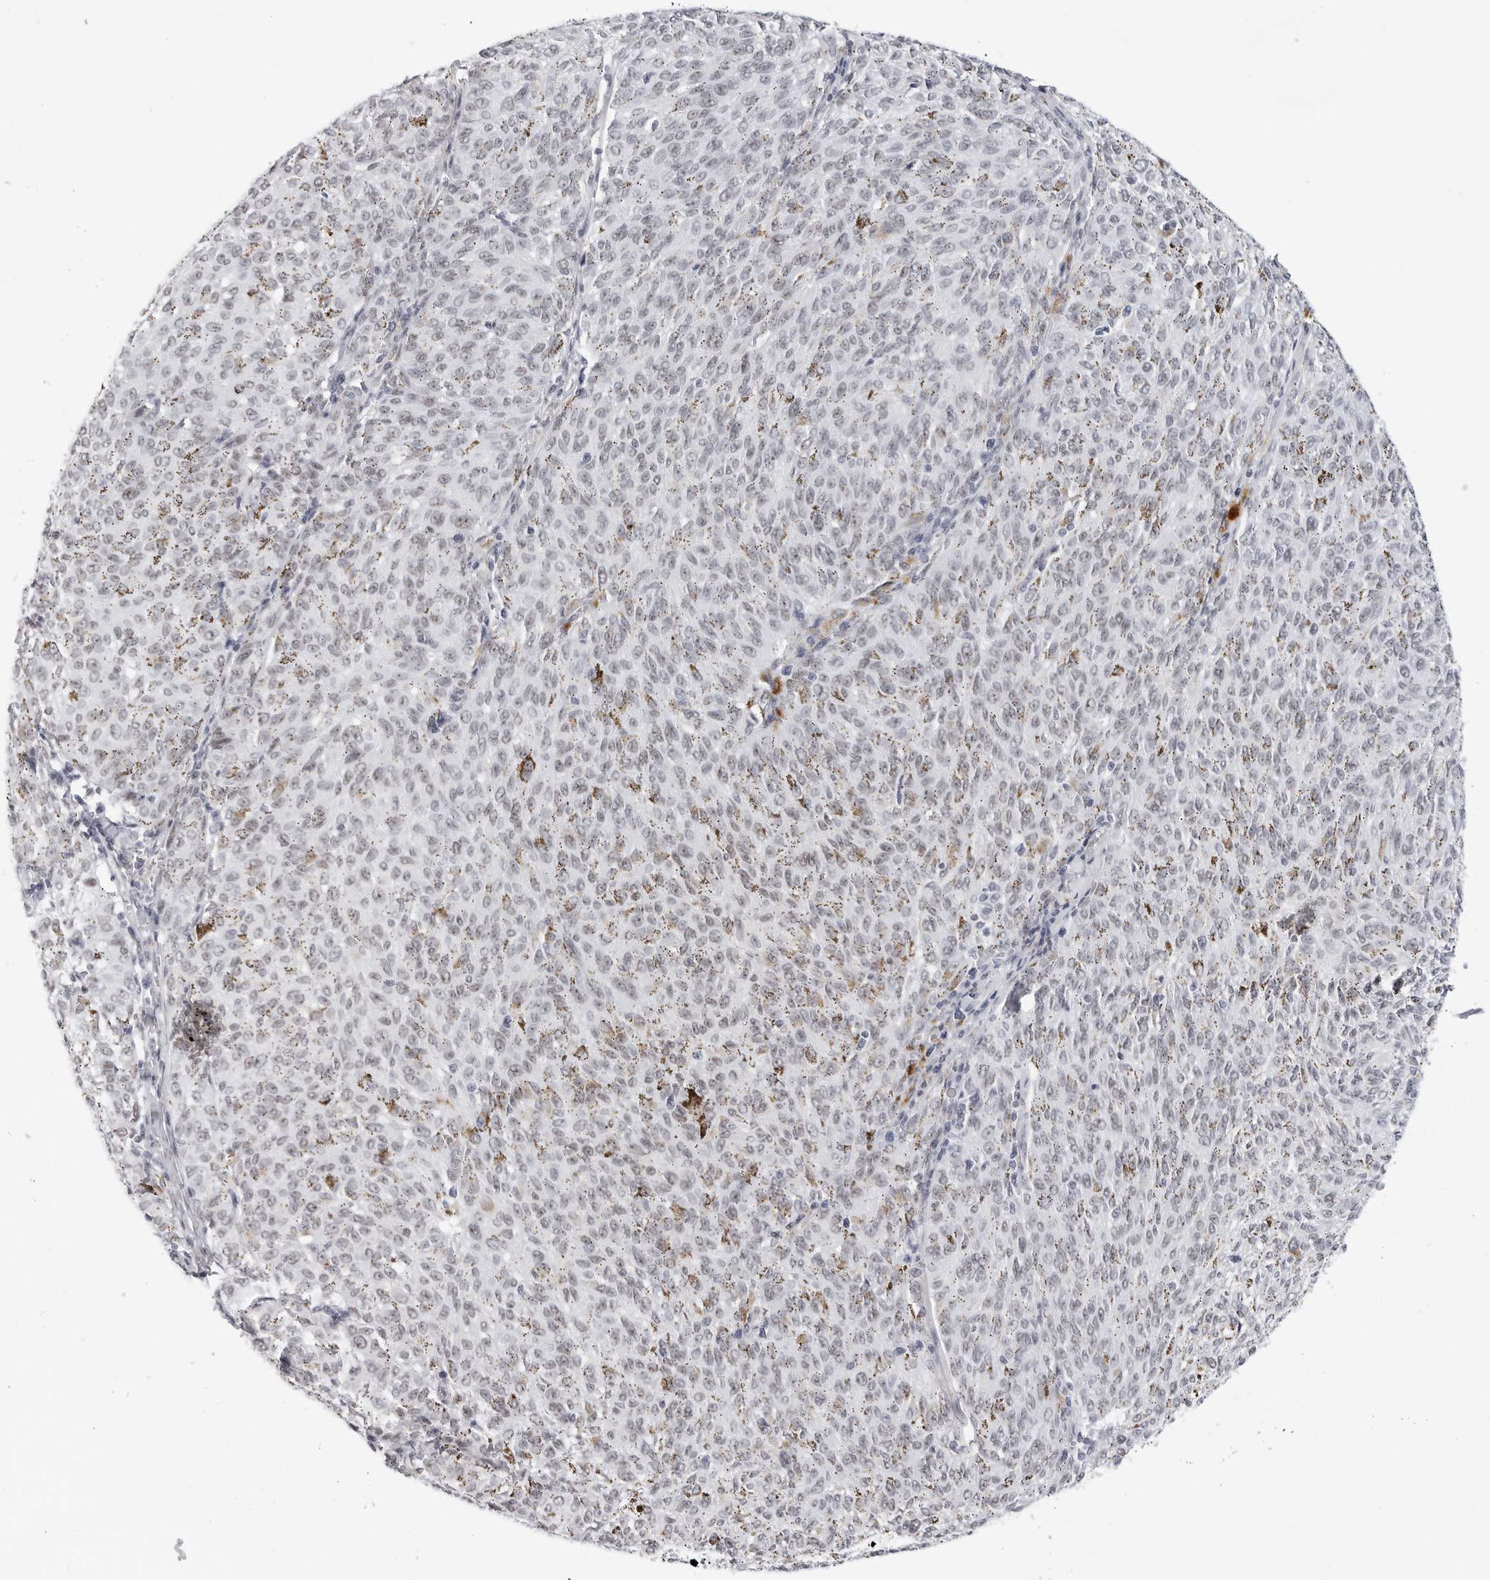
{"staining": {"intensity": "weak", "quantity": "<25%", "location": "nuclear"}, "tissue": "melanoma", "cell_type": "Tumor cells", "image_type": "cancer", "snomed": [{"axis": "morphology", "description": "Malignant melanoma, NOS"}, {"axis": "topography", "description": "Skin"}], "caption": "Tumor cells are negative for brown protein staining in malignant melanoma.", "gene": "VEZF1", "patient": {"sex": "female", "age": 72}}